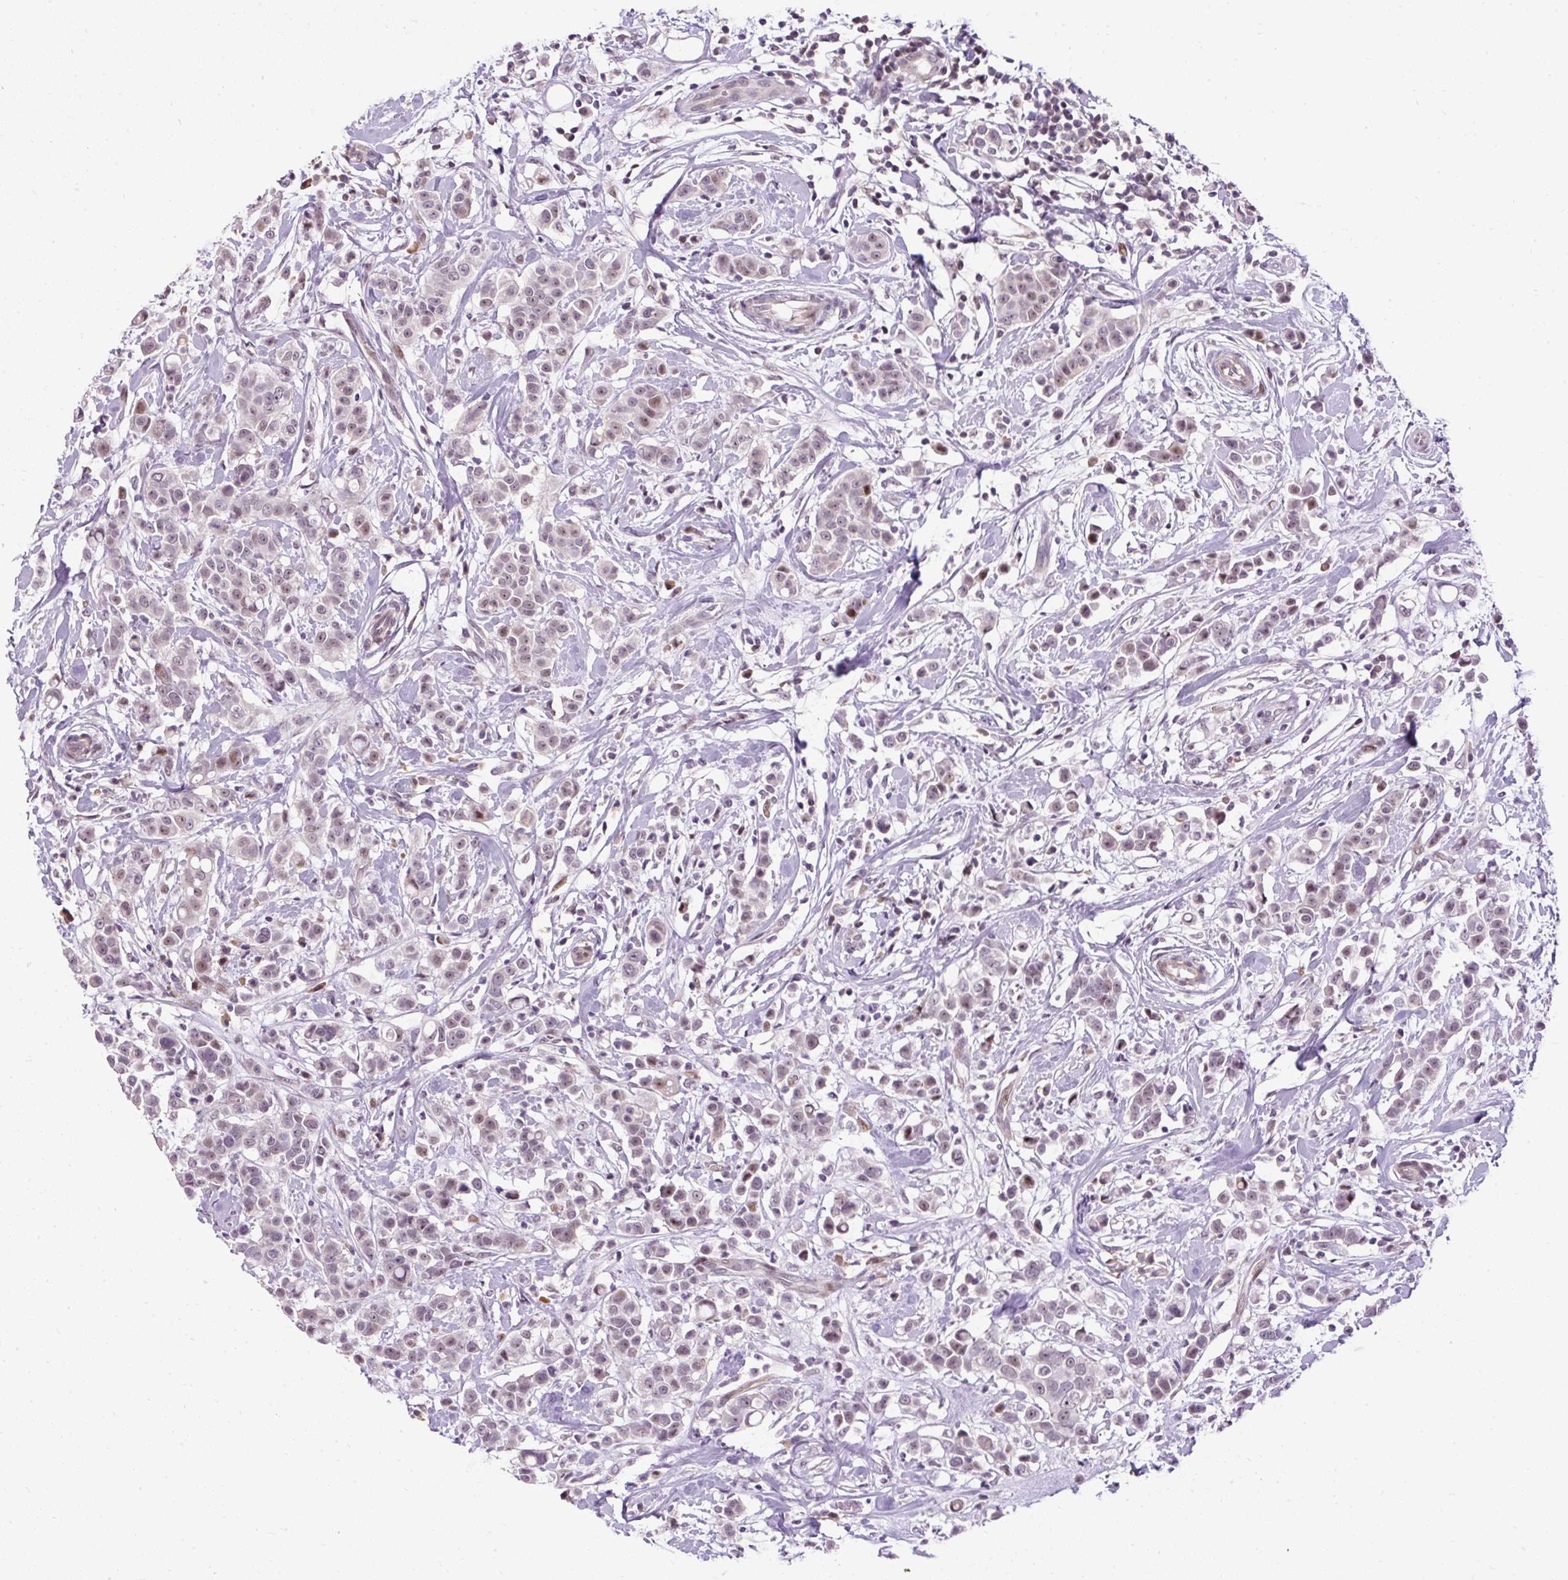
{"staining": {"intensity": "moderate", "quantity": ">75%", "location": "nuclear"}, "tissue": "breast cancer", "cell_type": "Tumor cells", "image_type": "cancer", "snomed": [{"axis": "morphology", "description": "Duct carcinoma"}, {"axis": "topography", "description": "Breast"}], "caption": "This photomicrograph shows IHC staining of invasive ductal carcinoma (breast), with medium moderate nuclear positivity in about >75% of tumor cells.", "gene": "ARHGEF18", "patient": {"sex": "female", "age": 27}}